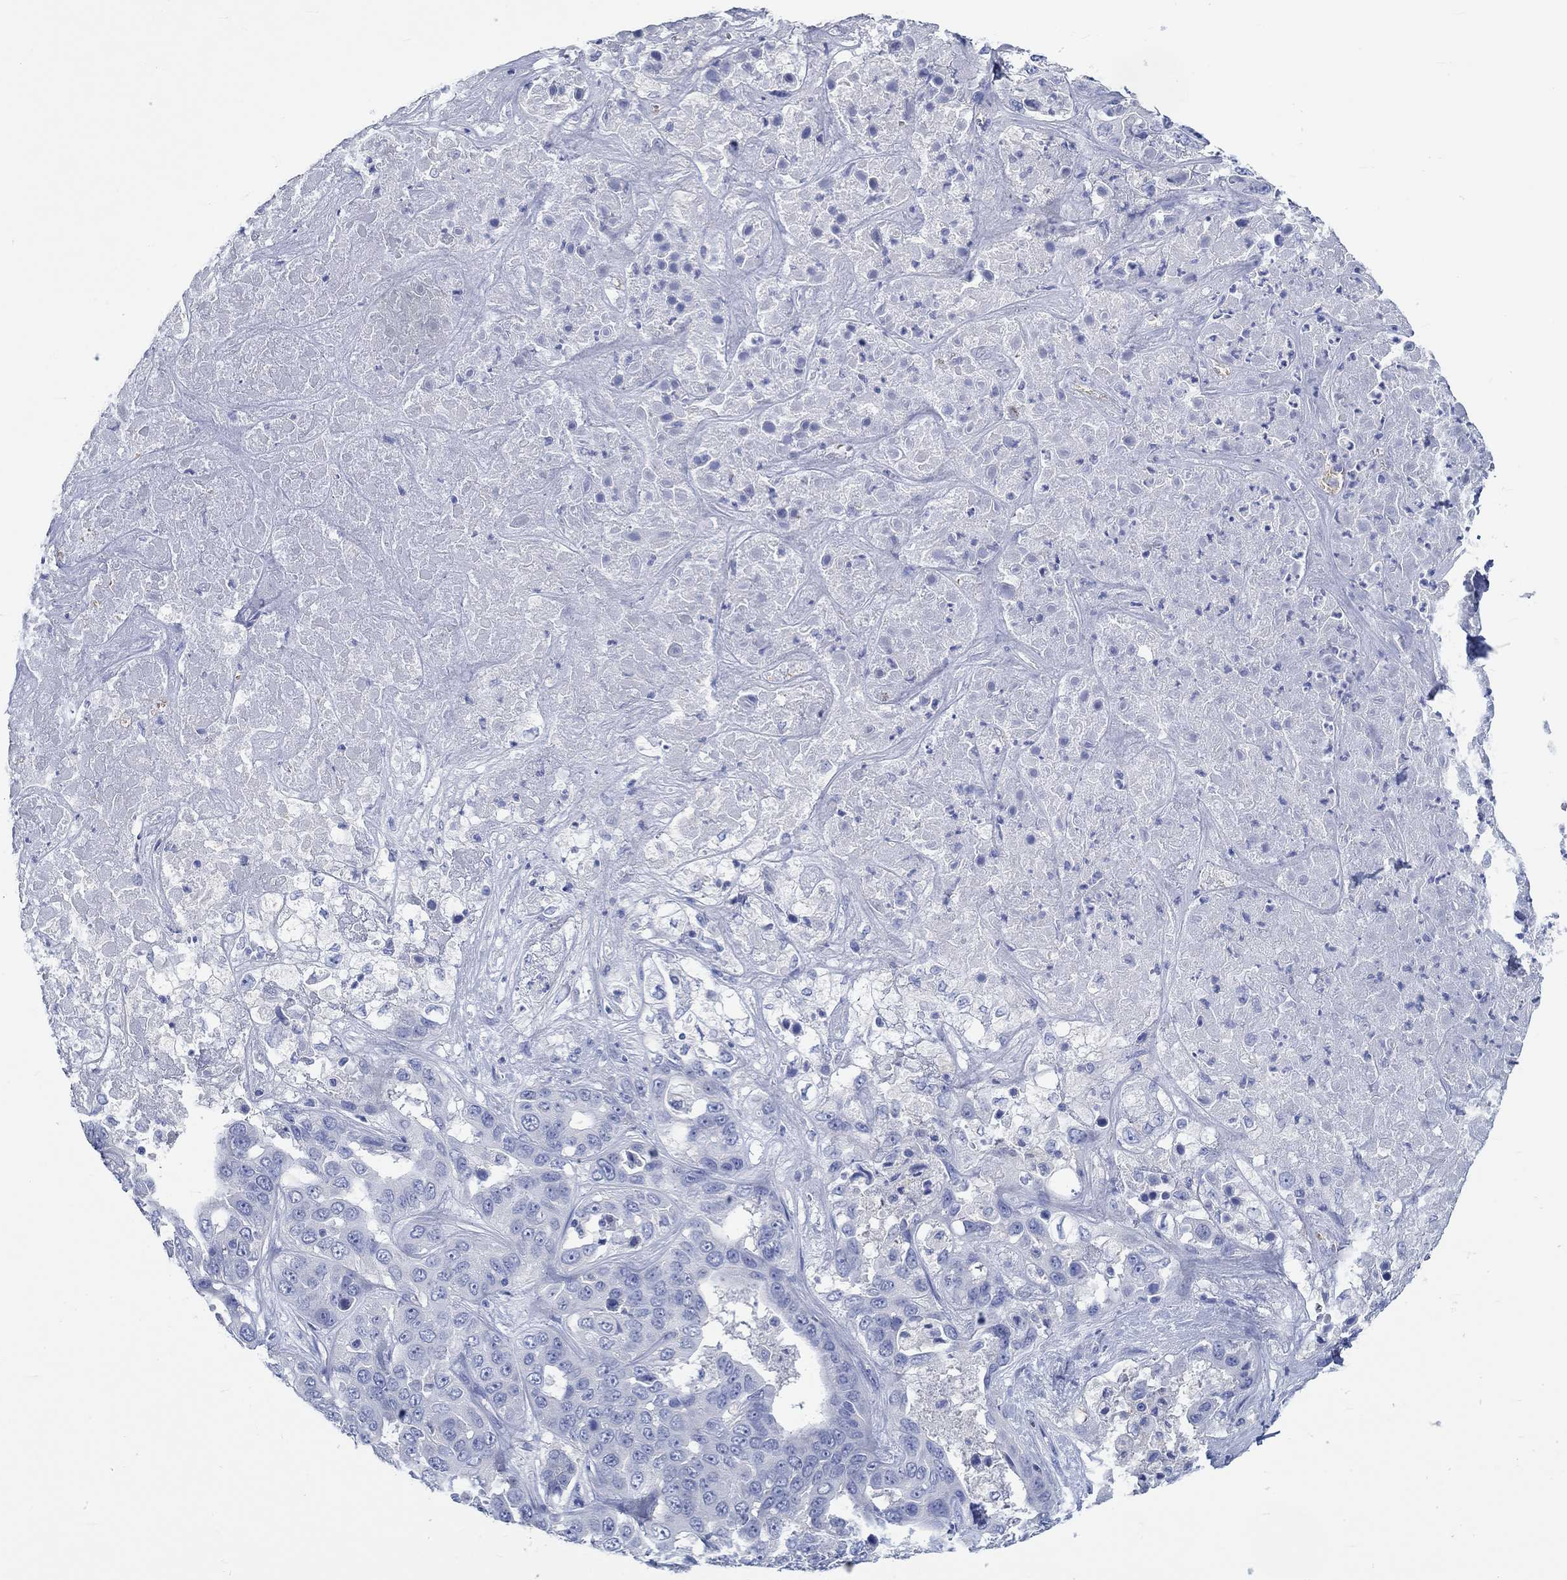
{"staining": {"intensity": "negative", "quantity": "none", "location": "none"}, "tissue": "liver cancer", "cell_type": "Tumor cells", "image_type": "cancer", "snomed": [{"axis": "morphology", "description": "Cholangiocarcinoma"}, {"axis": "topography", "description": "Liver"}], "caption": "Tumor cells are negative for brown protein staining in liver cancer (cholangiocarcinoma).", "gene": "KCNA1", "patient": {"sex": "female", "age": 52}}